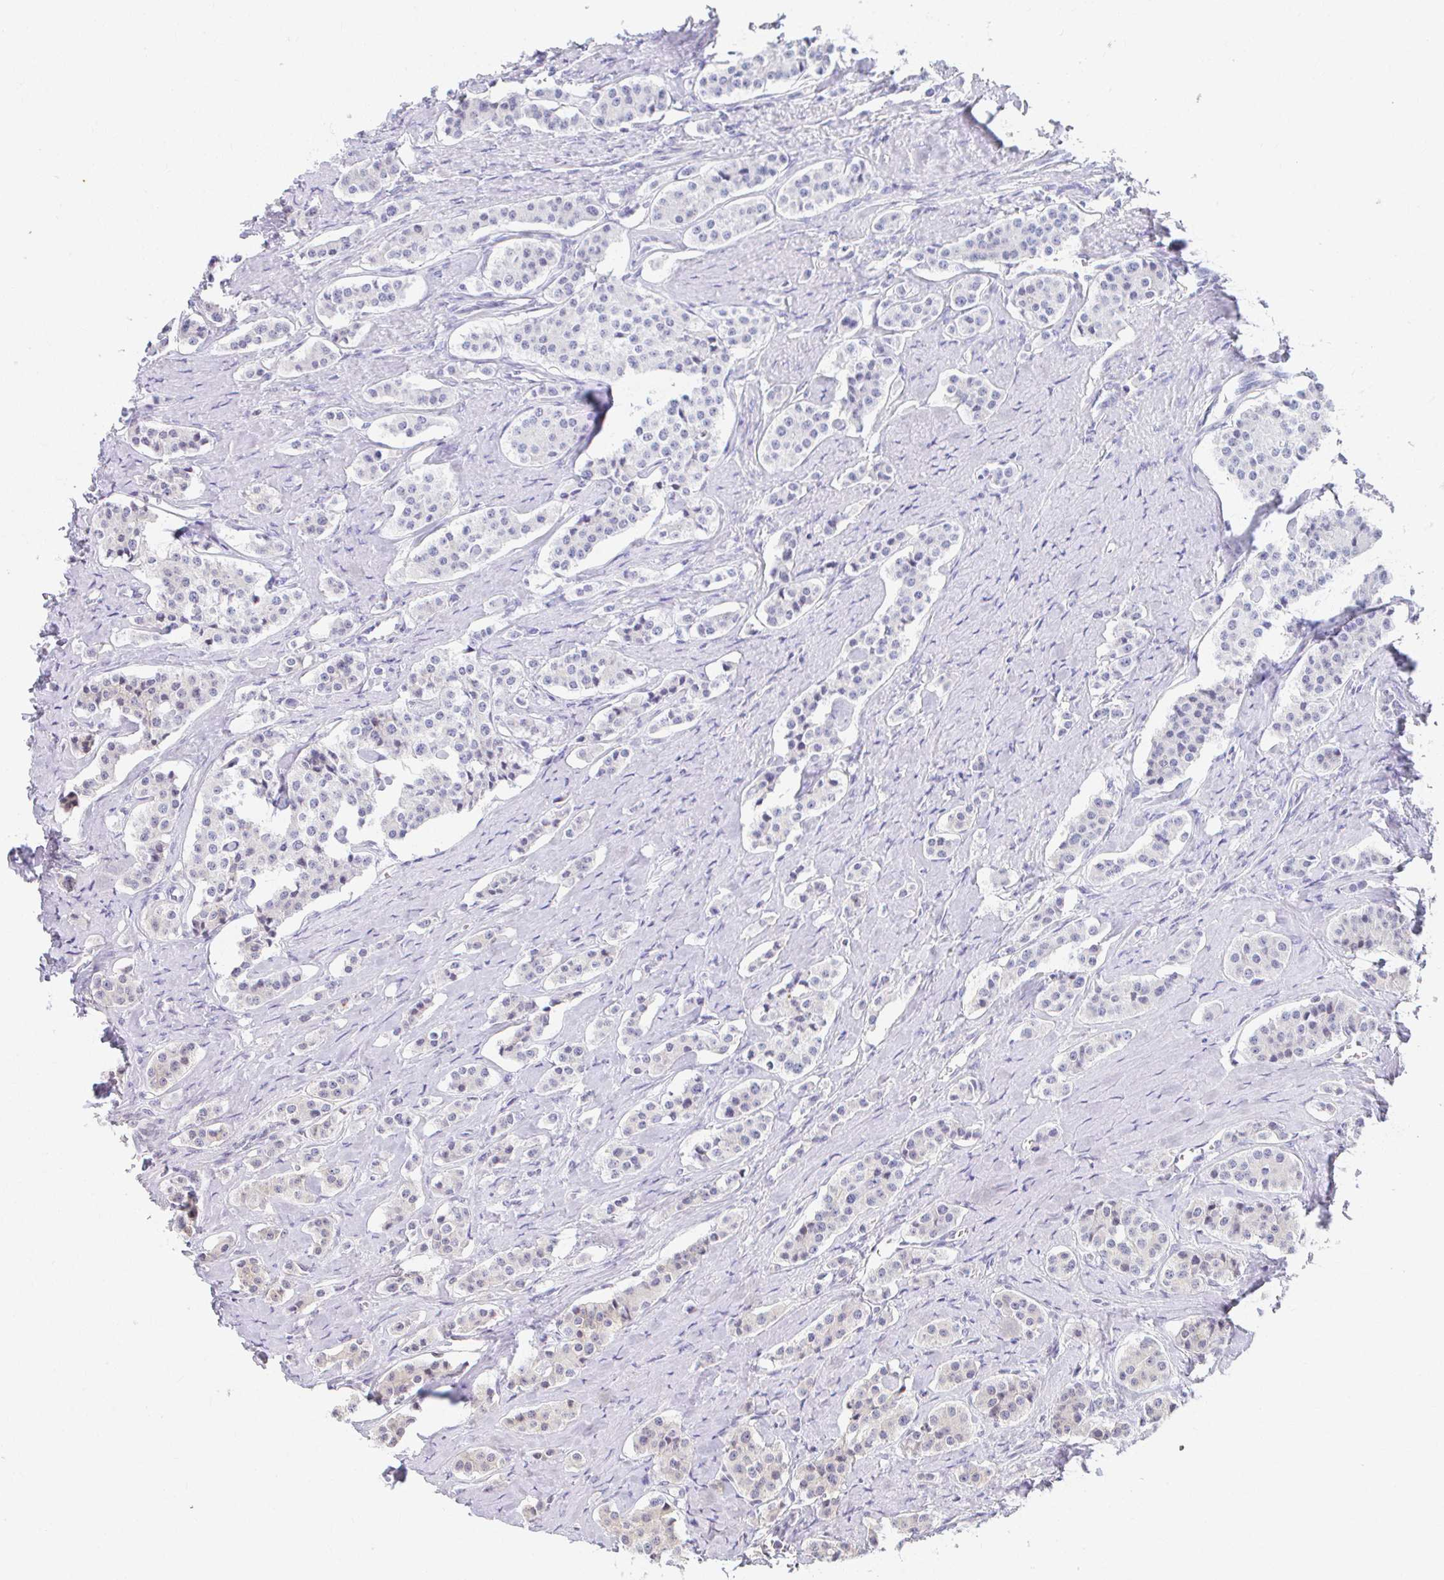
{"staining": {"intensity": "negative", "quantity": "none", "location": "none"}, "tissue": "carcinoid", "cell_type": "Tumor cells", "image_type": "cancer", "snomed": [{"axis": "morphology", "description": "Carcinoid, malignant, NOS"}, {"axis": "topography", "description": "Small intestine"}], "caption": "This is an immunohistochemistry histopathology image of human carcinoid. There is no expression in tumor cells.", "gene": "ANK3", "patient": {"sex": "male", "age": 63}}